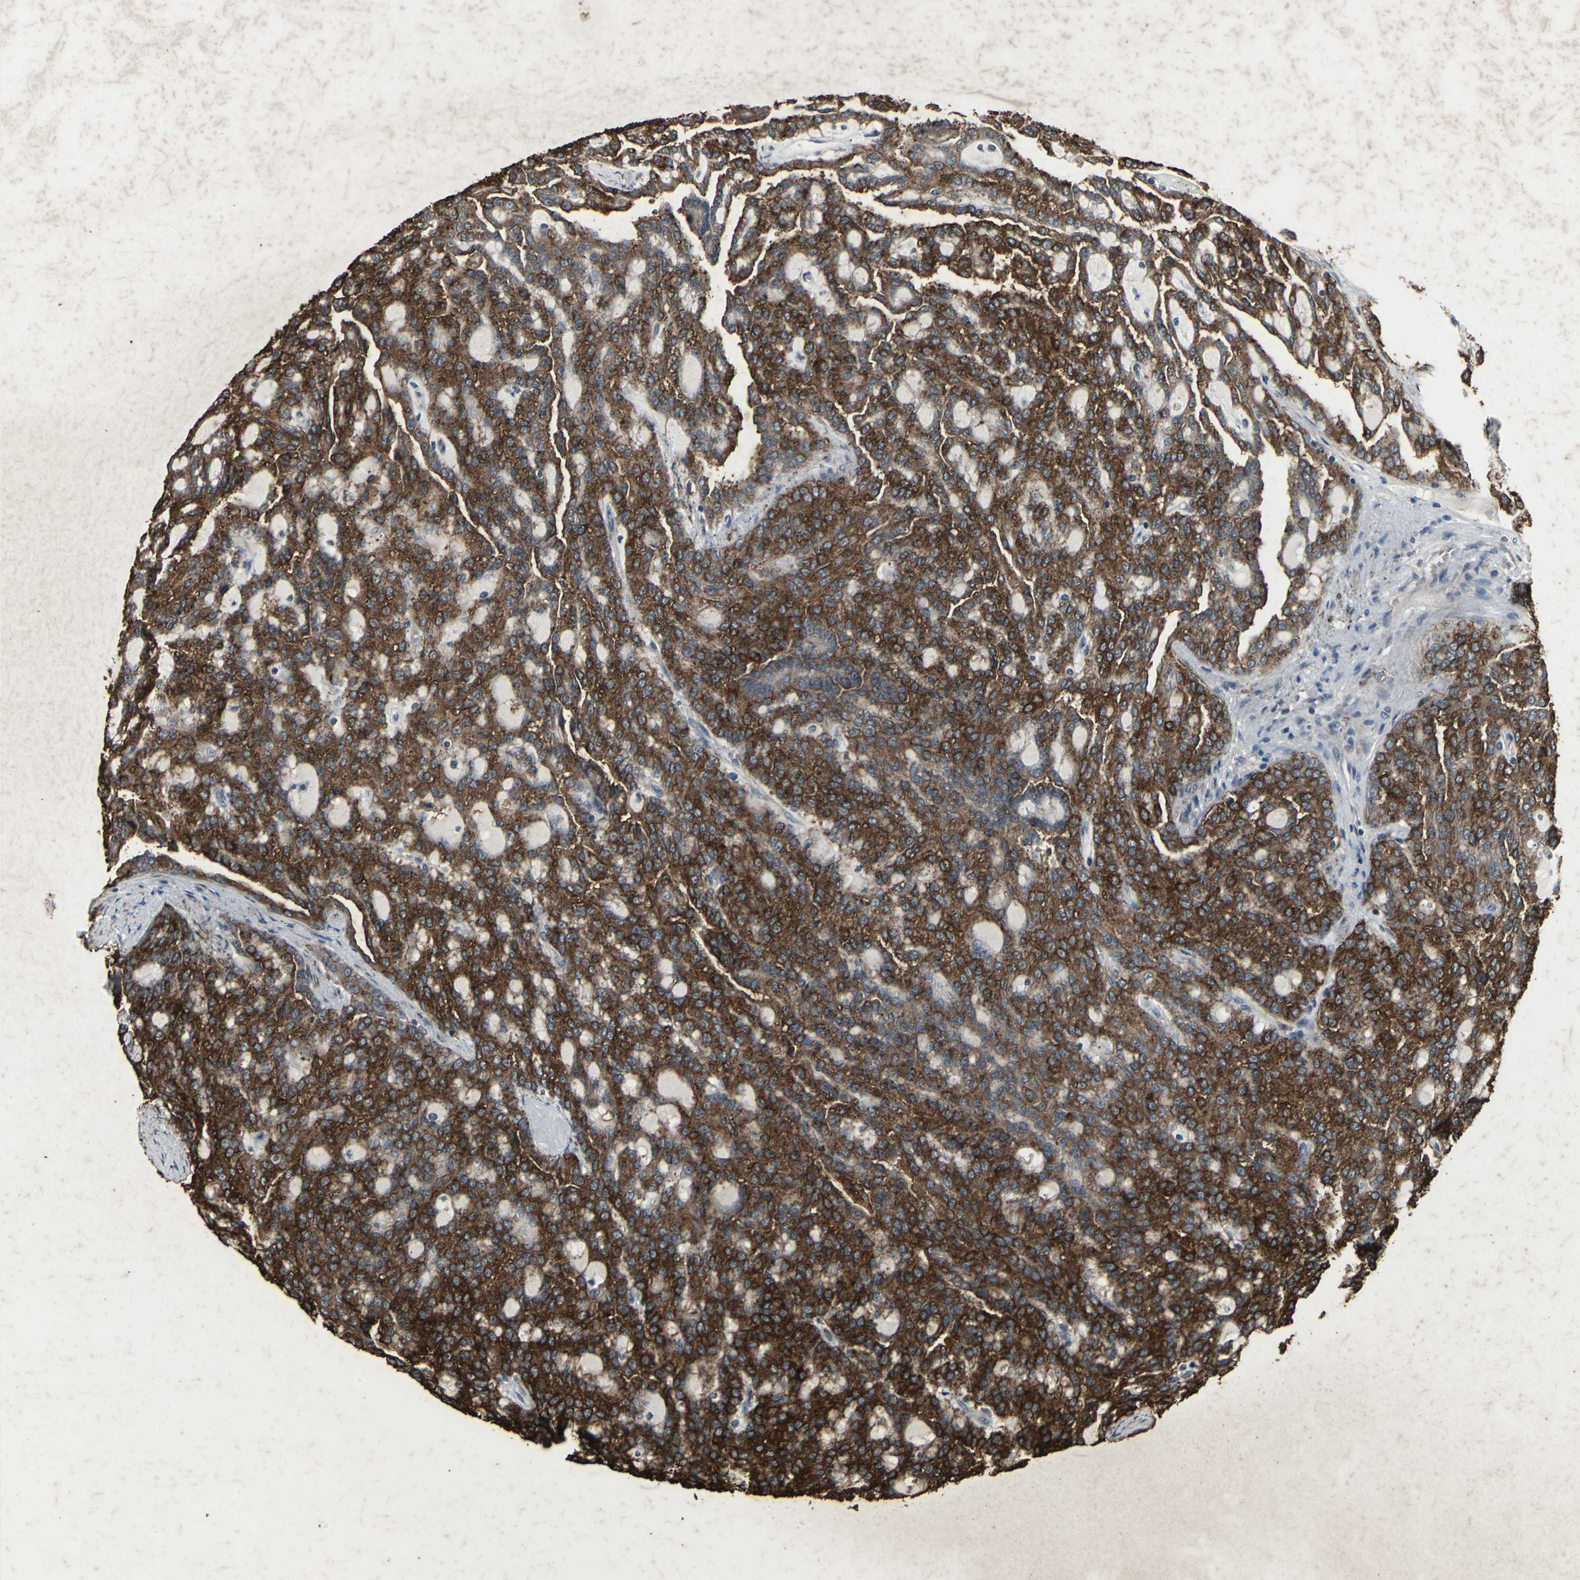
{"staining": {"intensity": "strong", "quantity": ">75%", "location": "cytoplasmic/membranous"}, "tissue": "renal cancer", "cell_type": "Tumor cells", "image_type": "cancer", "snomed": [{"axis": "morphology", "description": "Adenocarcinoma, NOS"}, {"axis": "topography", "description": "Kidney"}], "caption": "Immunohistochemical staining of human renal cancer shows high levels of strong cytoplasmic/membranous protein staining in about >75% of tumor cells.", "gene": "CCR9", "patient": {"sex": "male", "age": 63}}